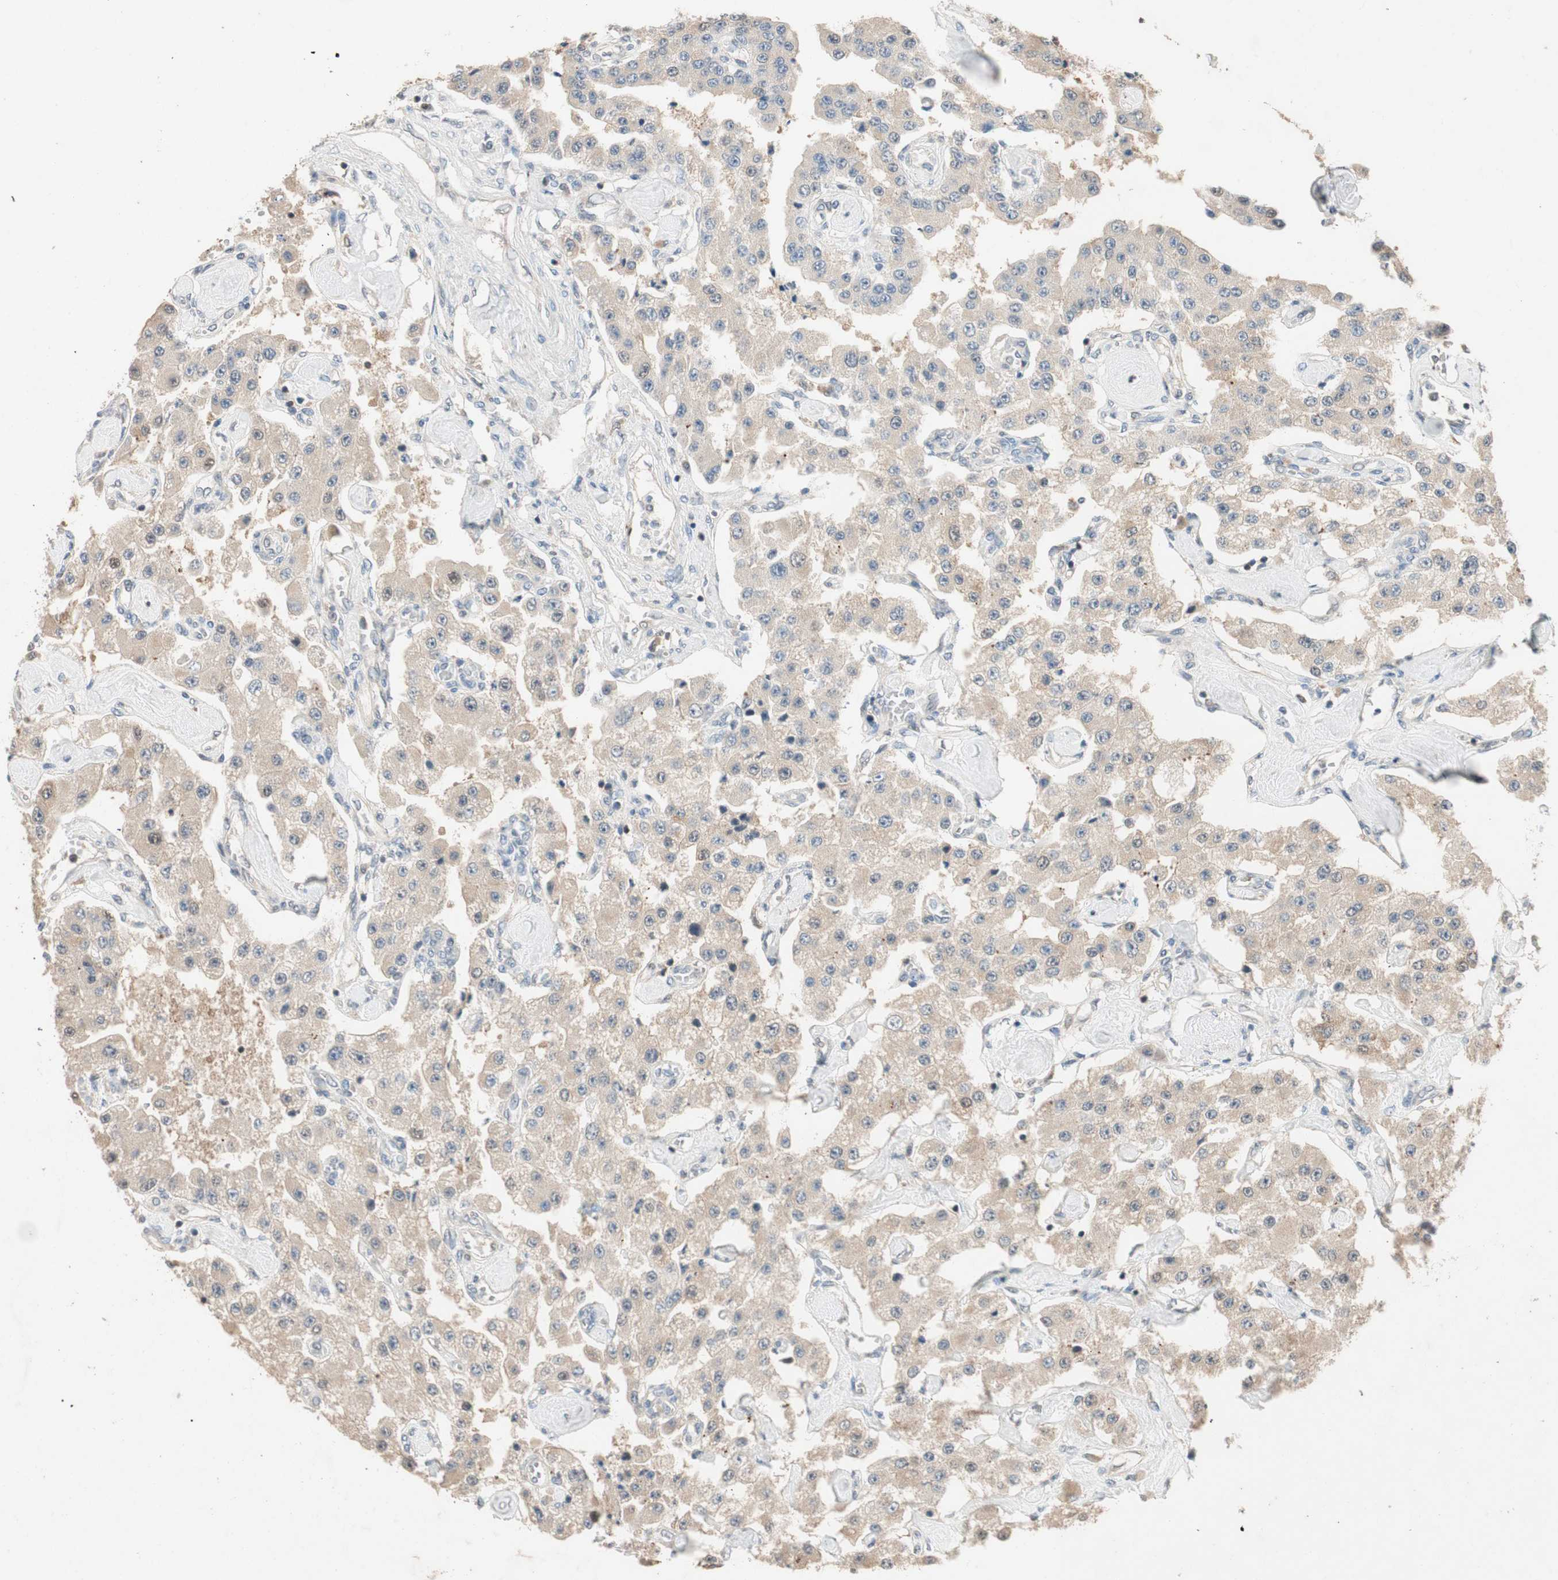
{"staining": {"intensity": "weak", "quantity": ">75%", "location": "cytoplasmic/membranous"}, "tissue": "carcinoid", "cell_type": "Tumor cells", "image_type": "cancer", "snomed": [{"axis": "morphology", "description": "Carcinoid, malignant, NOS"}, {"axis": "topography", "description": "Pancreas"}], "caption": "A histopathology image of carcinoid stained for a protein exhibits weak cytoplasmic/membranous brown staining in tumor cells.", "gene": "SERPINB5", "patient": {"sex": "male", "age": 41}}